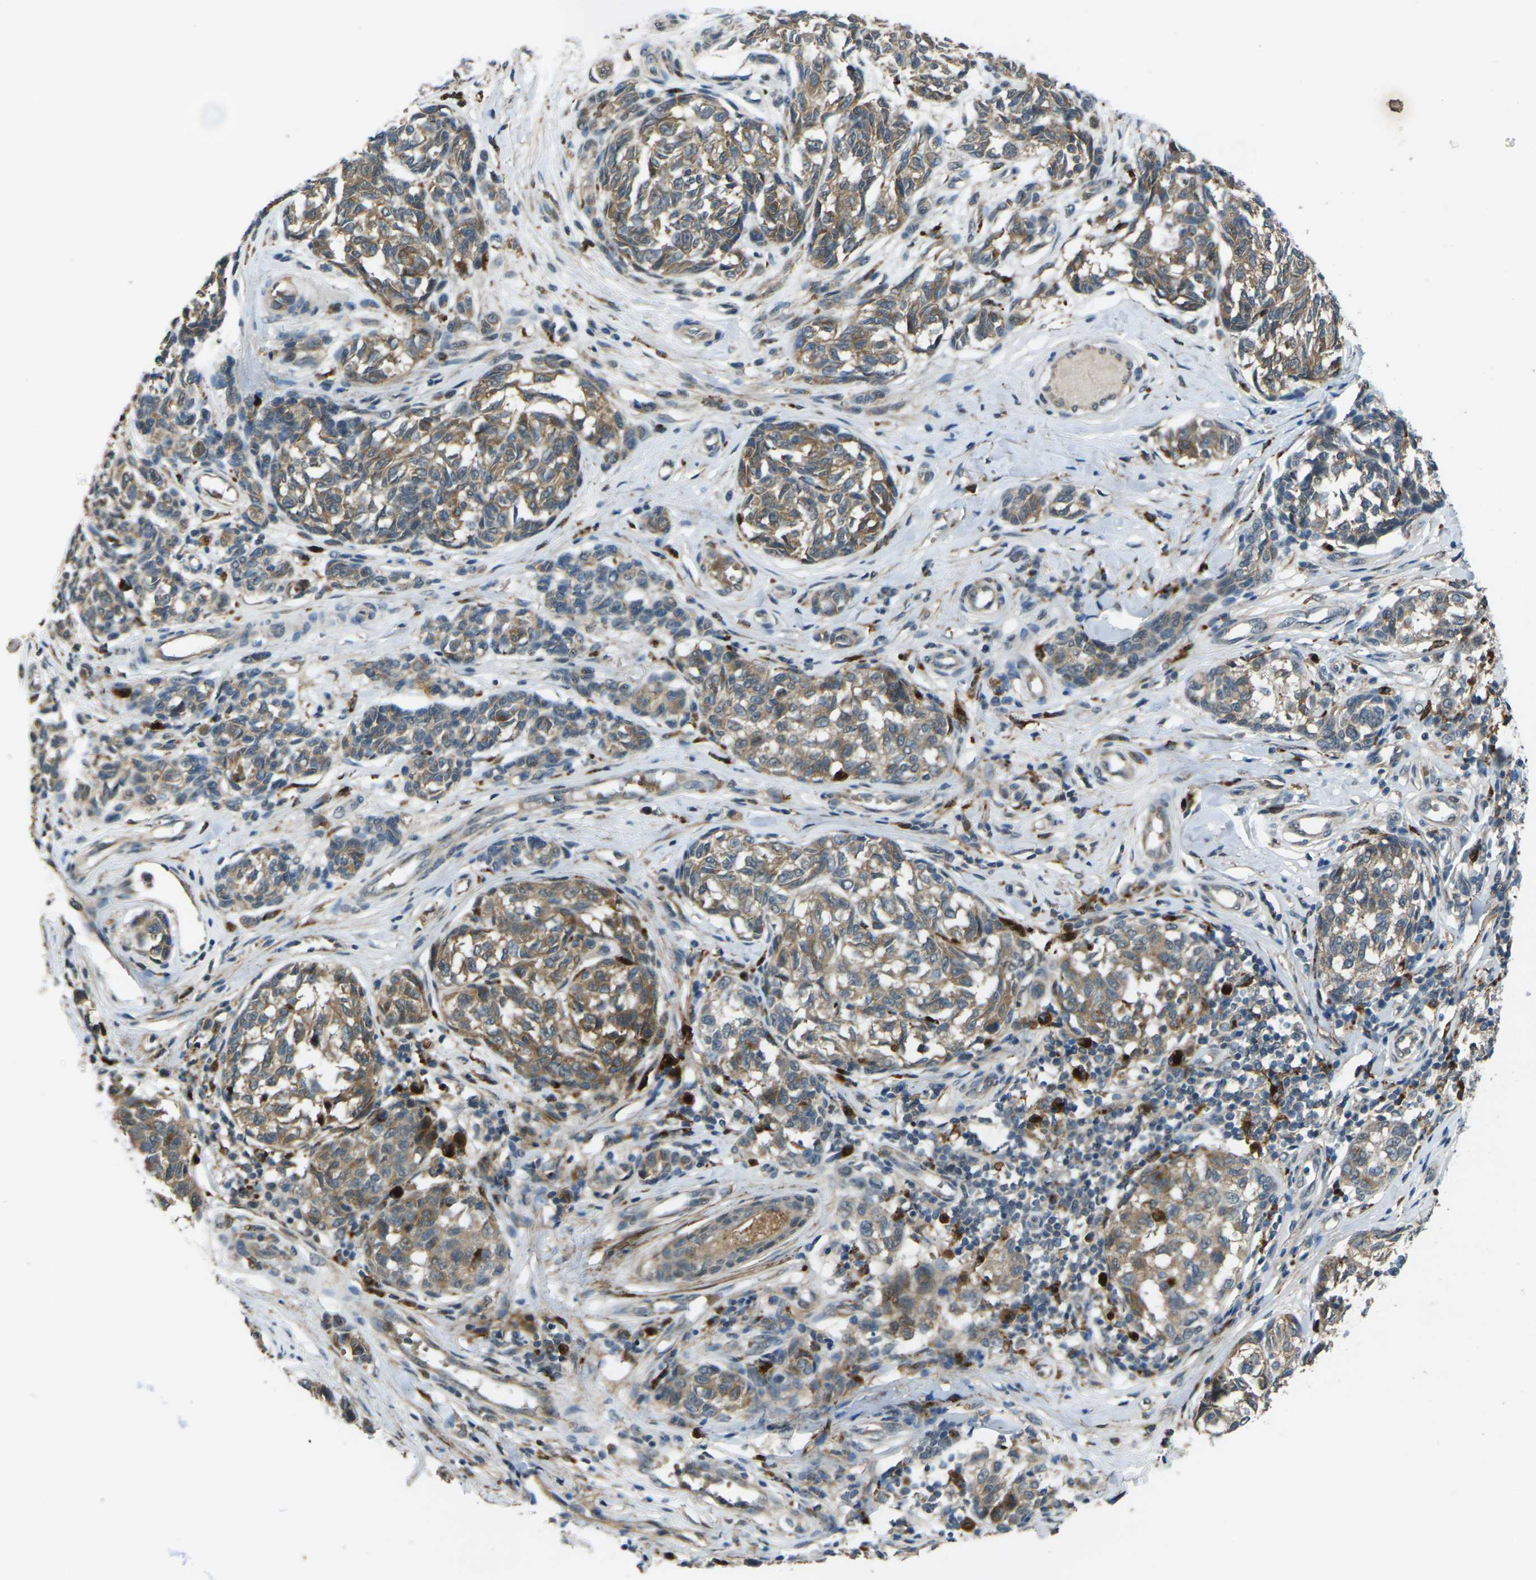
{"staining": {"intensity": "moderate", "quantity": ">75%", "location": "cytoplasmic/membranous"}, "tissue": "melanoma", "cell_type": "Tumor cells", "image_type": "cancer", "snomed": [{"axis": "morphology", "description": "Malignant melanoma, NOS"}, {"axis": "topography", "description": "Skin"}], "caption": "Approximately >75% of tumor cells in human malignant melanoma show moderate cytoplasmic/membranous protein staining as visualized by brown immunohistochemical staining.", "gene": "SLC31A2", "patient": {"sex": "female", "age": 64}}